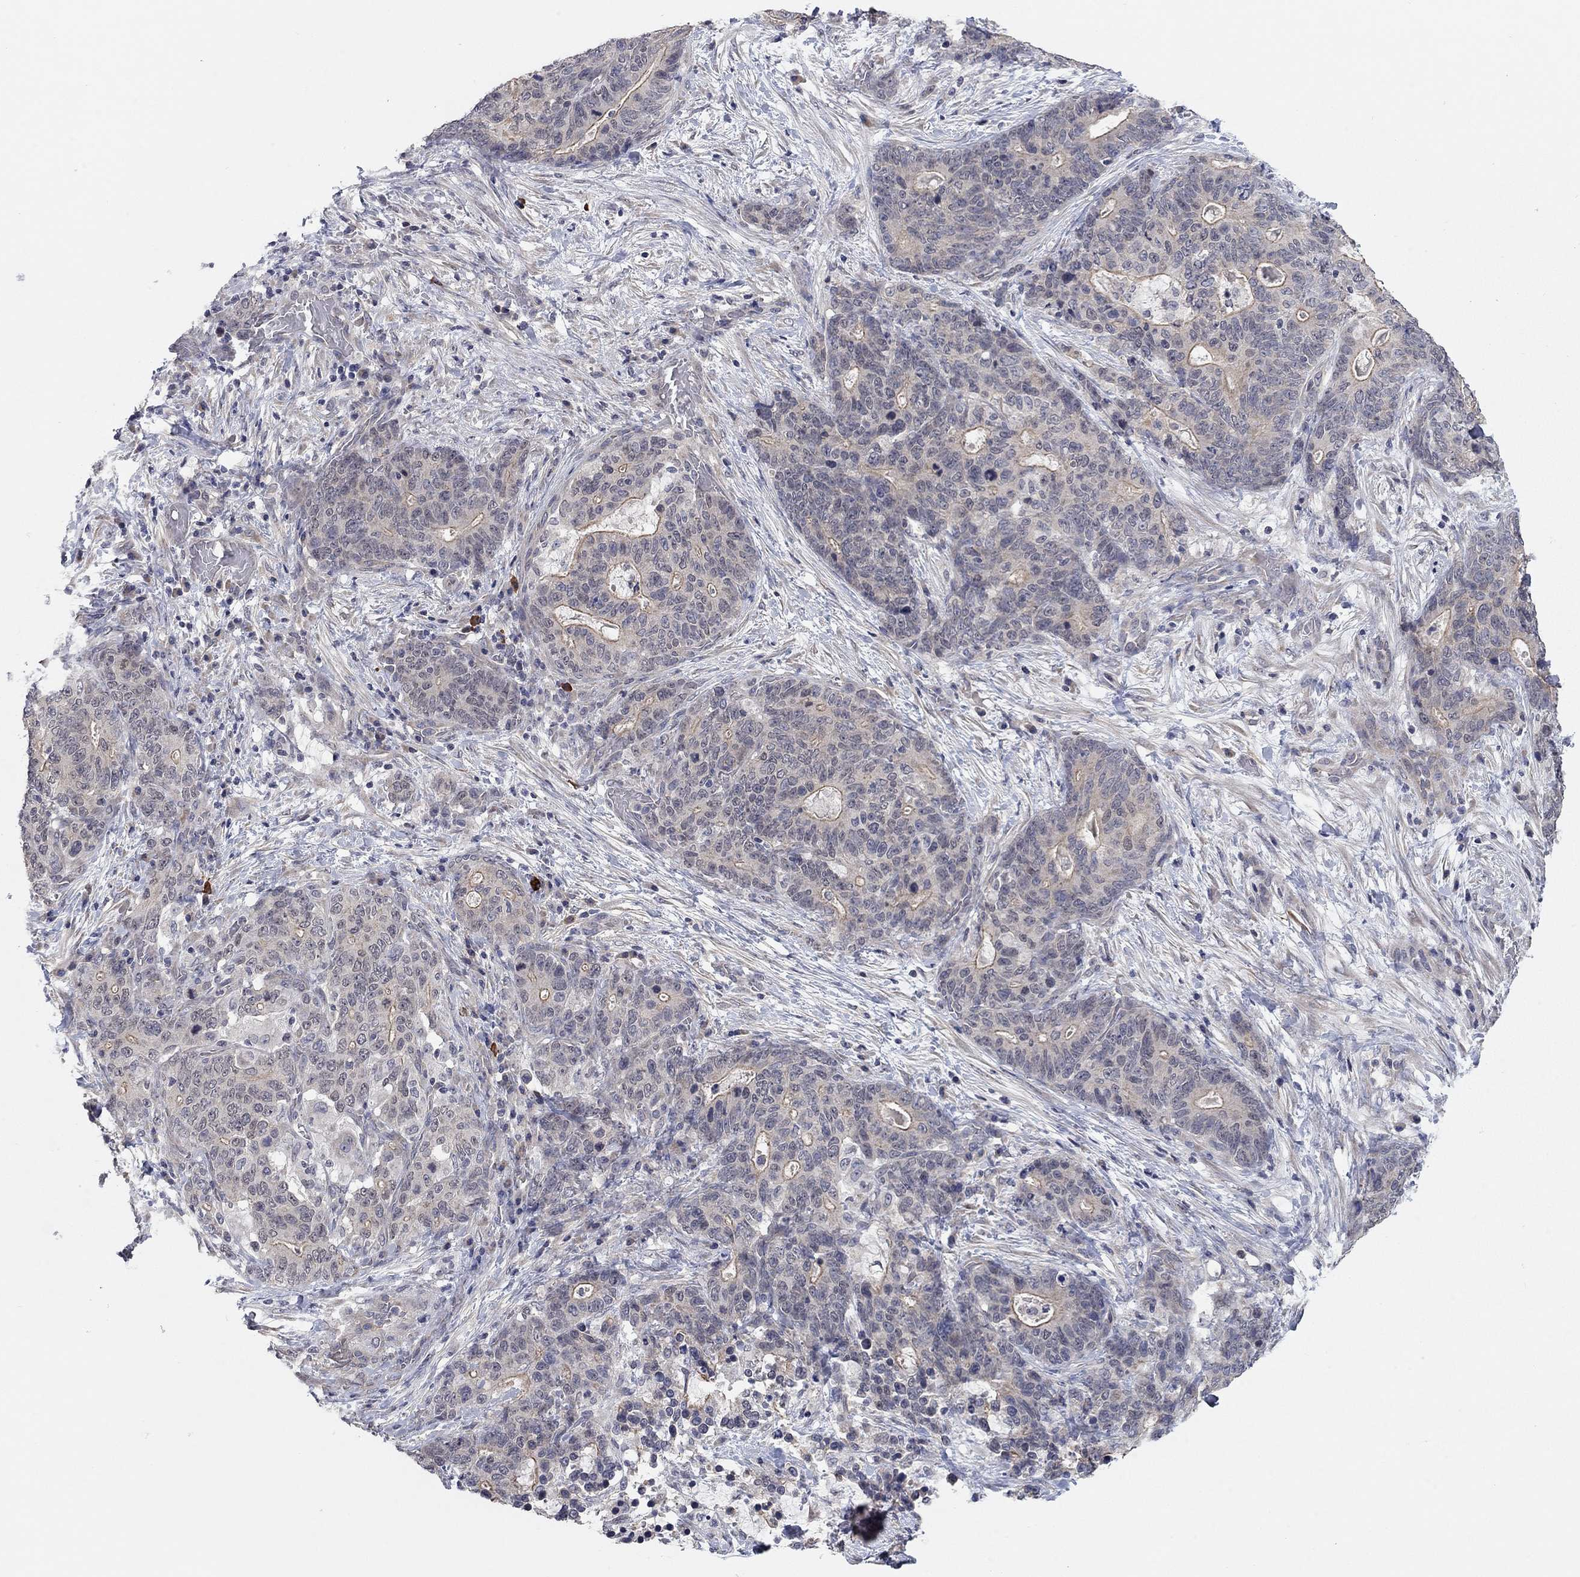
{"staining": {"intensity": "moderate", "quantity": "<25%", "location": "cytoplasmic/membranous"}, "tissue": "stomach cancer", "cell_type": "Tumor cells", "image_type": "cancer", "snomed": [{"axis": "morphology", "description": "Normal tissue, NOS"}, {"axis": "morphology", "description": "Adenocarcinoma, NOS"}, {"axis": "topography", "description": "Stomach"}], "caption": "Protein staining demonstrates moderate cytoplasmic/membranous positivity in approximately <25% of tumor cells in stomach cancer.", "gene": "WASF3", "patient": {"sex": "female", "age": 64}}